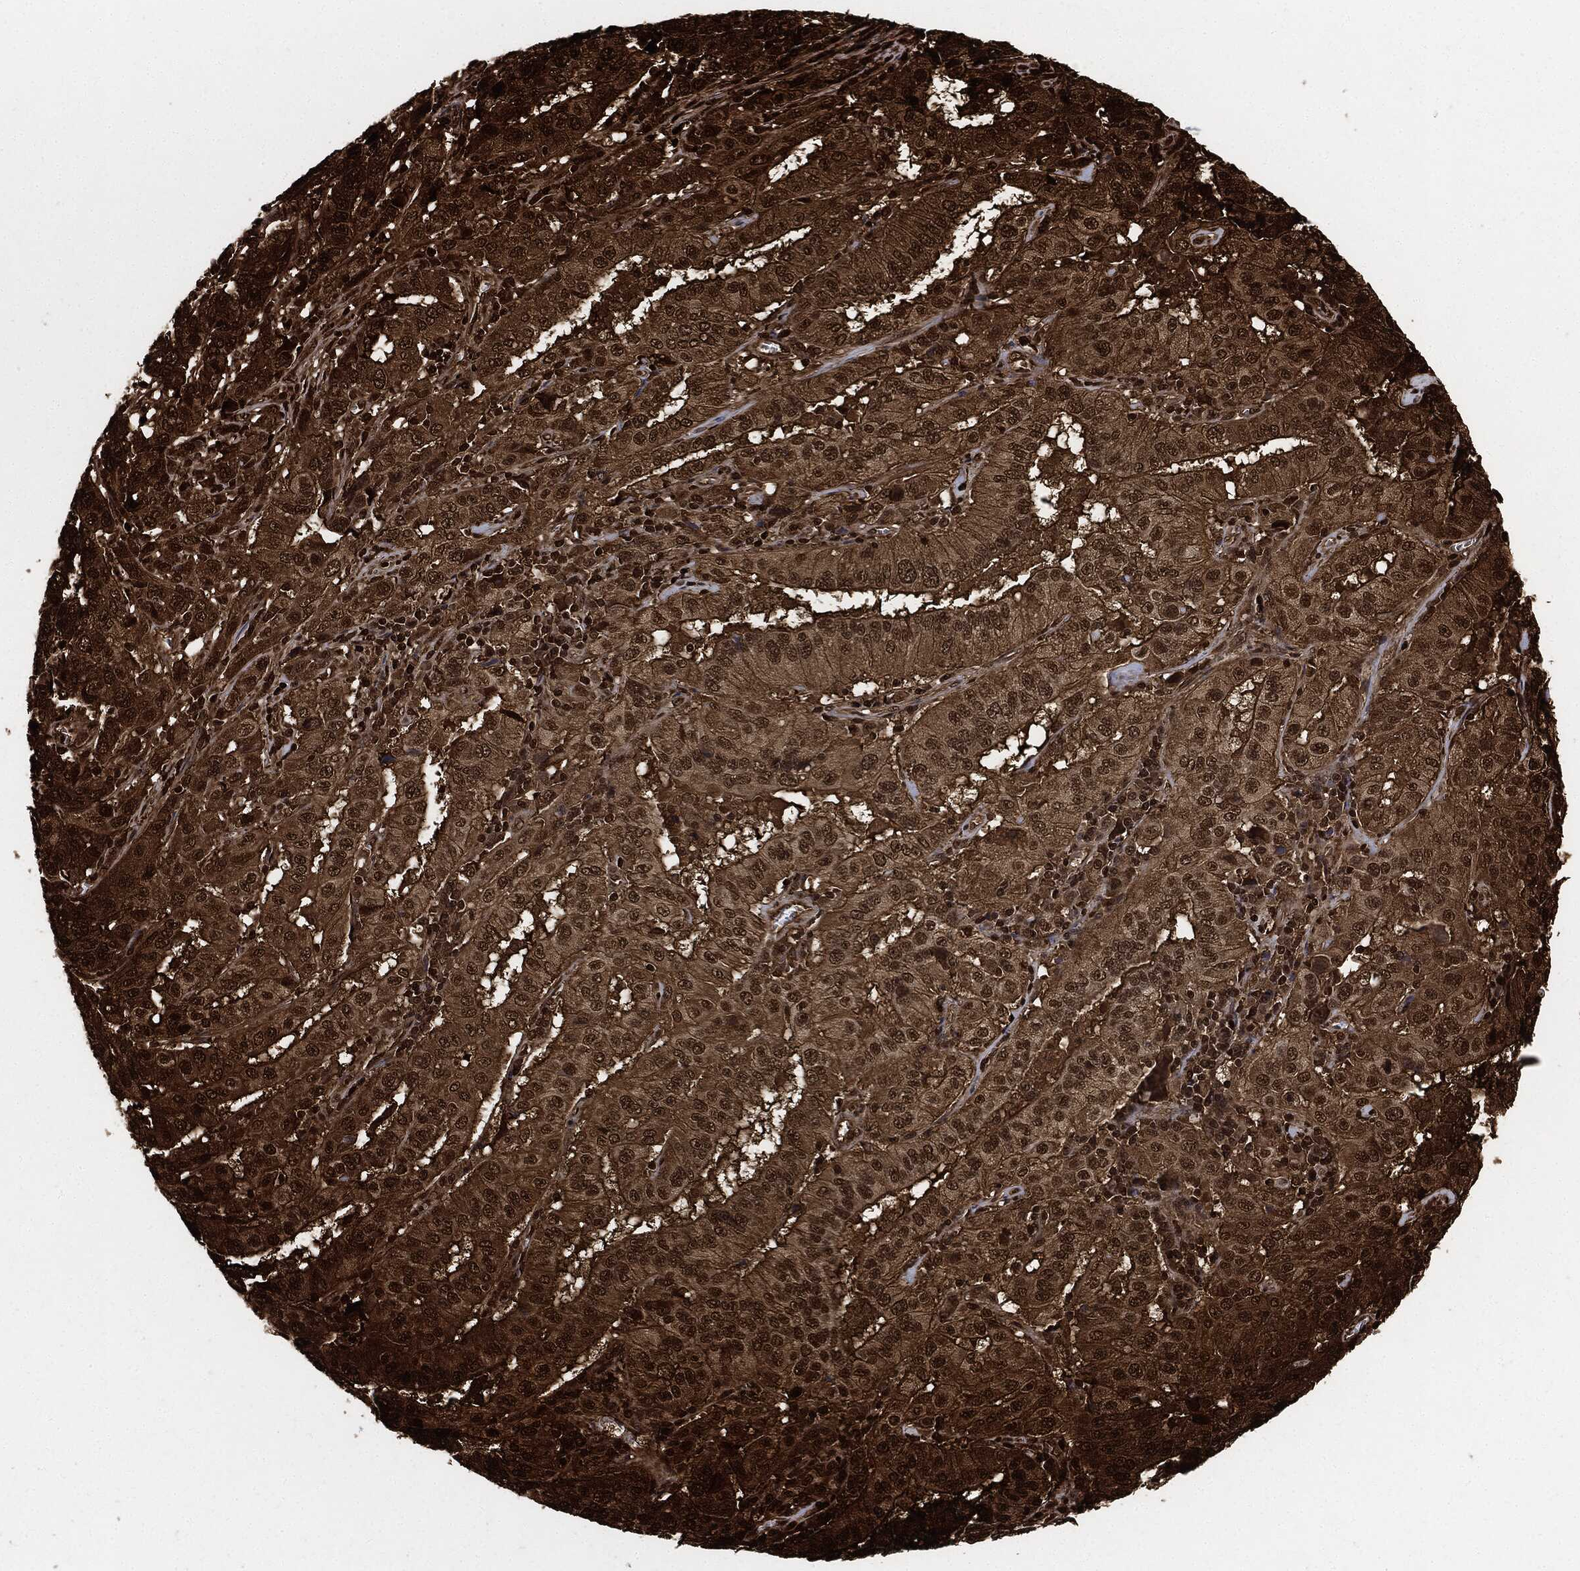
{"staining": {"intensity": "strong", "quantity": ">75%", "location": "cytoplasmic/membranous"}, "tissue": "pancreatic cancer", "cell_type": "Tumor cells", "image_type": "cancer", "snomed": [{"axis": "morphology", "description": "Adenocarcinoma, NOS"}, {"axis": "topography", "description": "Pancreas"}], "caption": "Tumor cells show high levels of strong cytoplasmic/membranous staining in about >75% of cells in pancreatic cancer (adenocarcinoma). The staining was performed using DAB (3,3'-diaminobenzidine) to visualize the protein expression in brown, while the nuclei were stained in blue with hematoxylin (Magnification: 20x).", "gene": "YWHAB", "patient": {"sex": "male", "age": 63}}